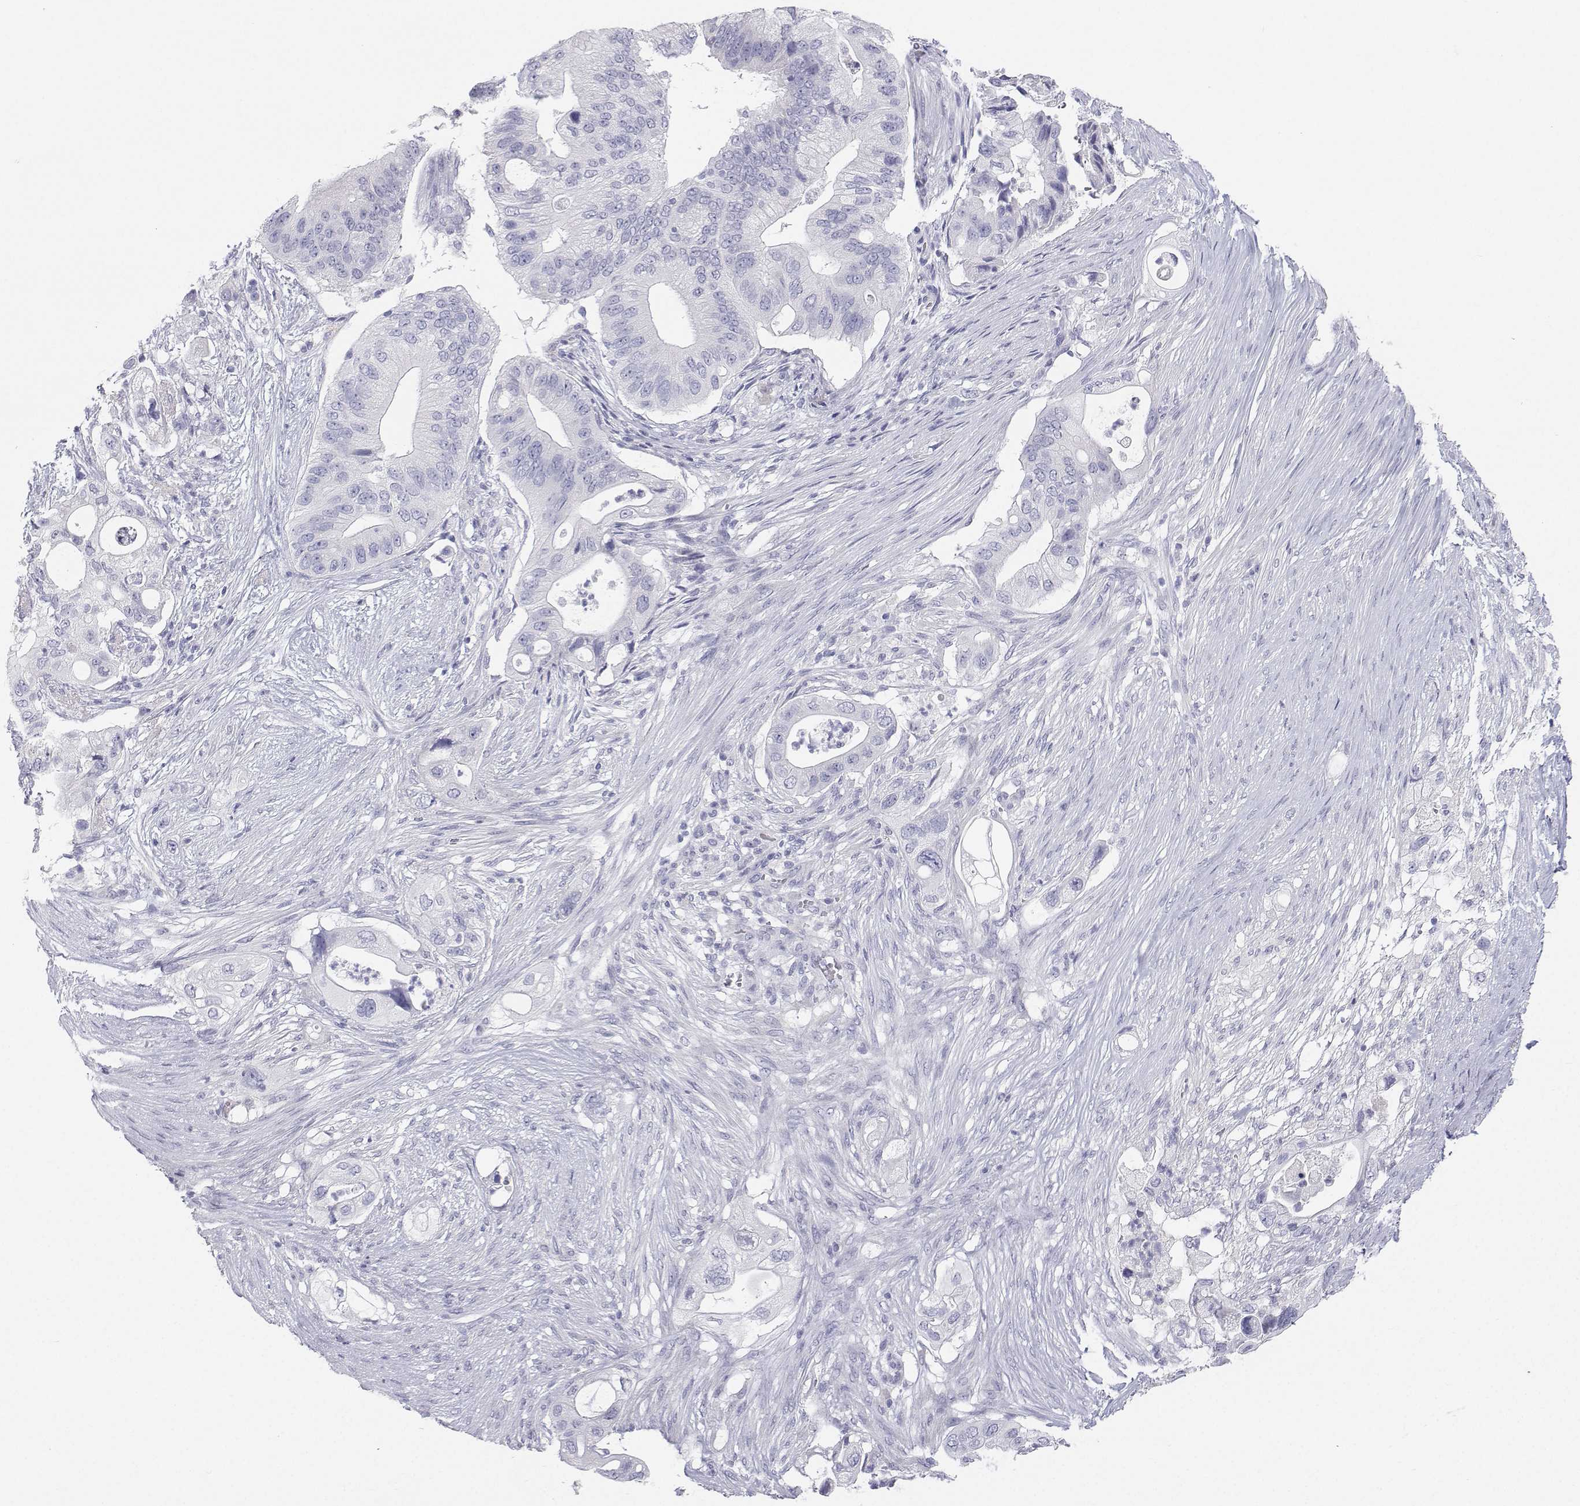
{"staining": {"intensity": "negative", "quantity": "none", "location": "none"}, "tissue": "pancreatic cancer", "cell_type": "Tumor cells", "image_type": "cancer", "snomed": [{"axis": "morphology", "description": "Adenocarcinoma, NOS"}, {"axis": "topography", "description": "Pancreas"}], "caption": "IHC of human pancreatic cancer demonstrates no positivity in tumor cells.", "gene": "TTN", "patient": {"sex": "female", "age": 72}}